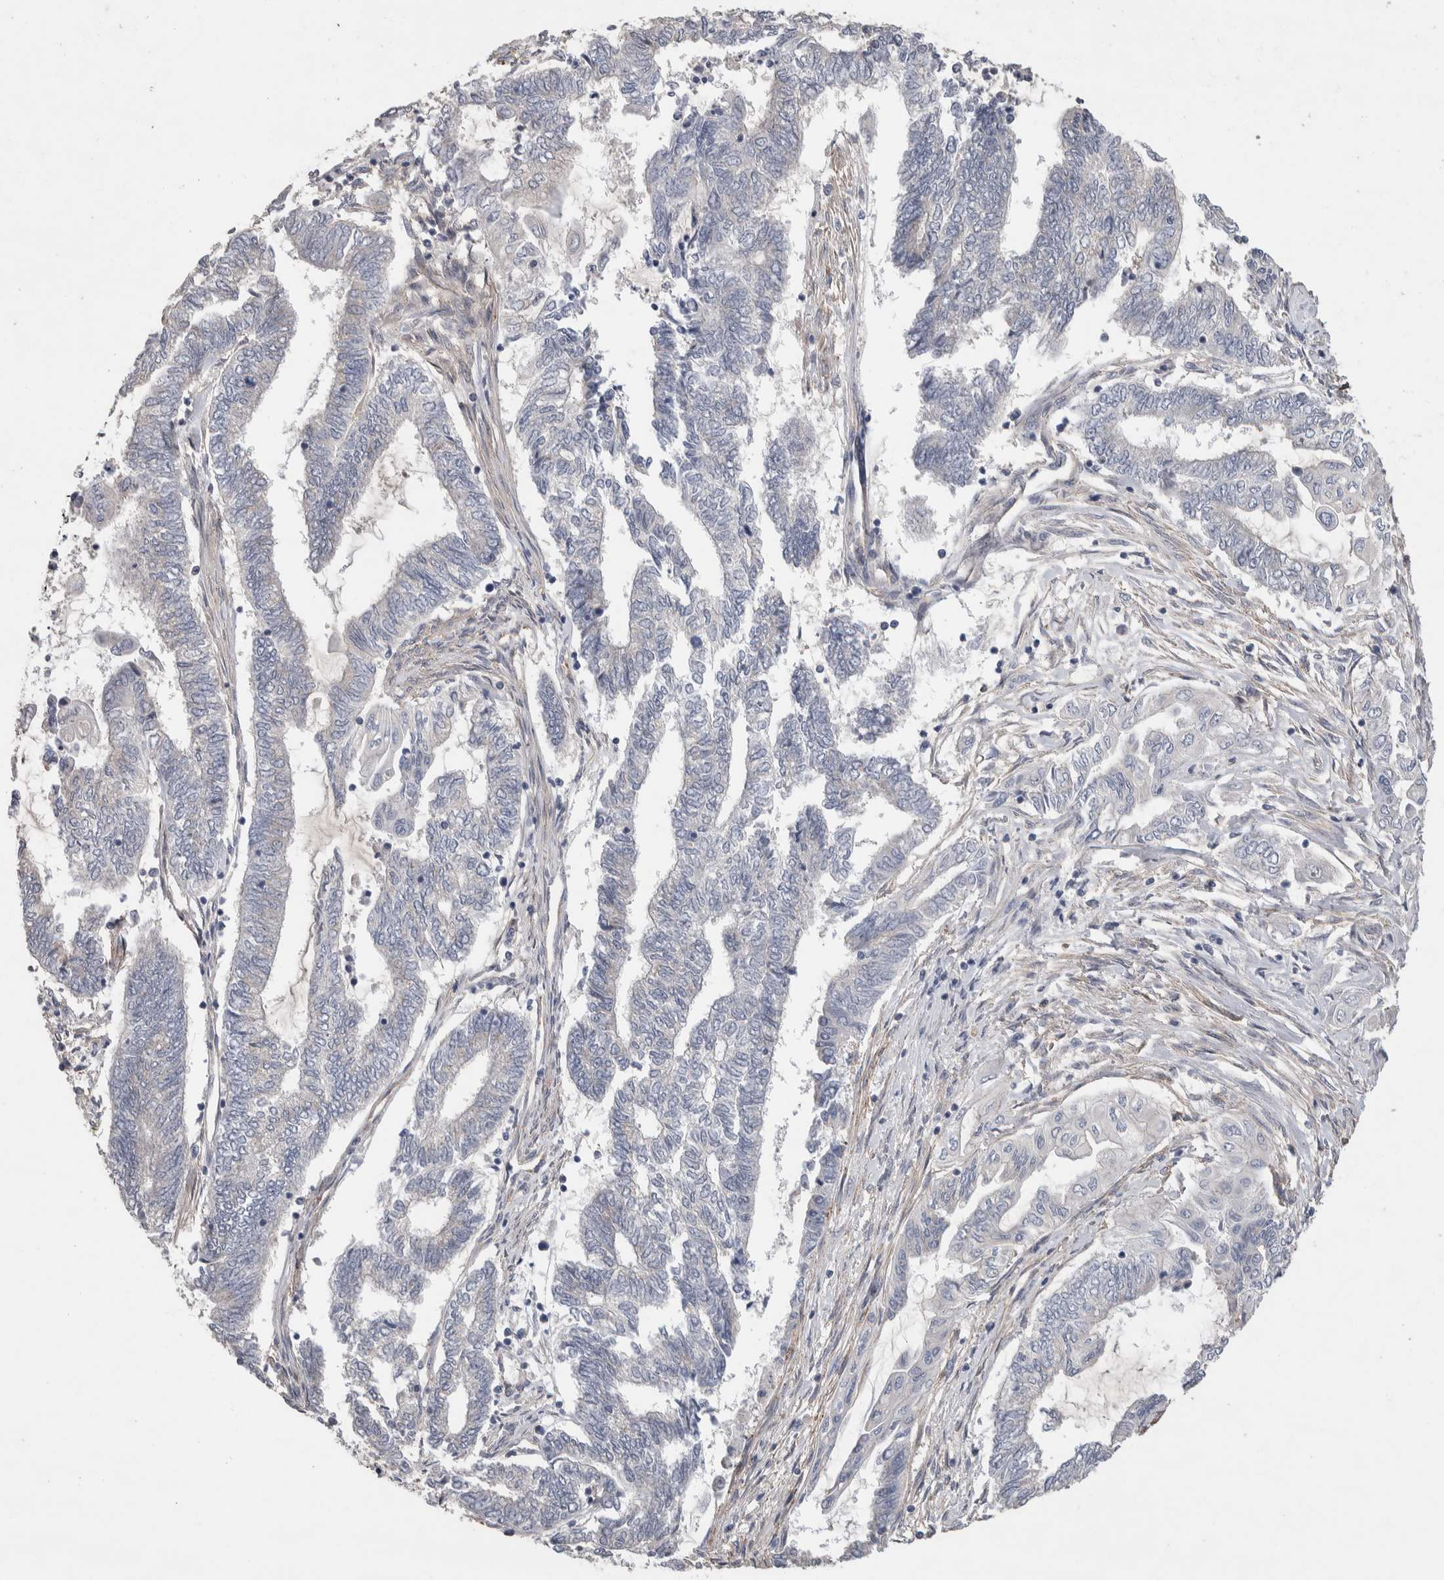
{"staining": {"intensity": "negative", "quantity": "none", "location": "none"}, "tissue": "endometrial cancer", "cell_type": "Tumor cells", "image_type": "cancer", "snomed": [{"axis": "morphology", "description": "Adenocarcinoma, NOS"}, {"axis": "topography", "description": "Uterus"}, {"axis": "topography", "description": "Endometrium"}], "caption": "A high-resolution image shows immunohistochemistry staining of endometrial cancer (adenocarcinoma), which displays no significant positivity in tumor cells.", "gene": "GCNA", "patient": {"sex": "female", "age": 70}}